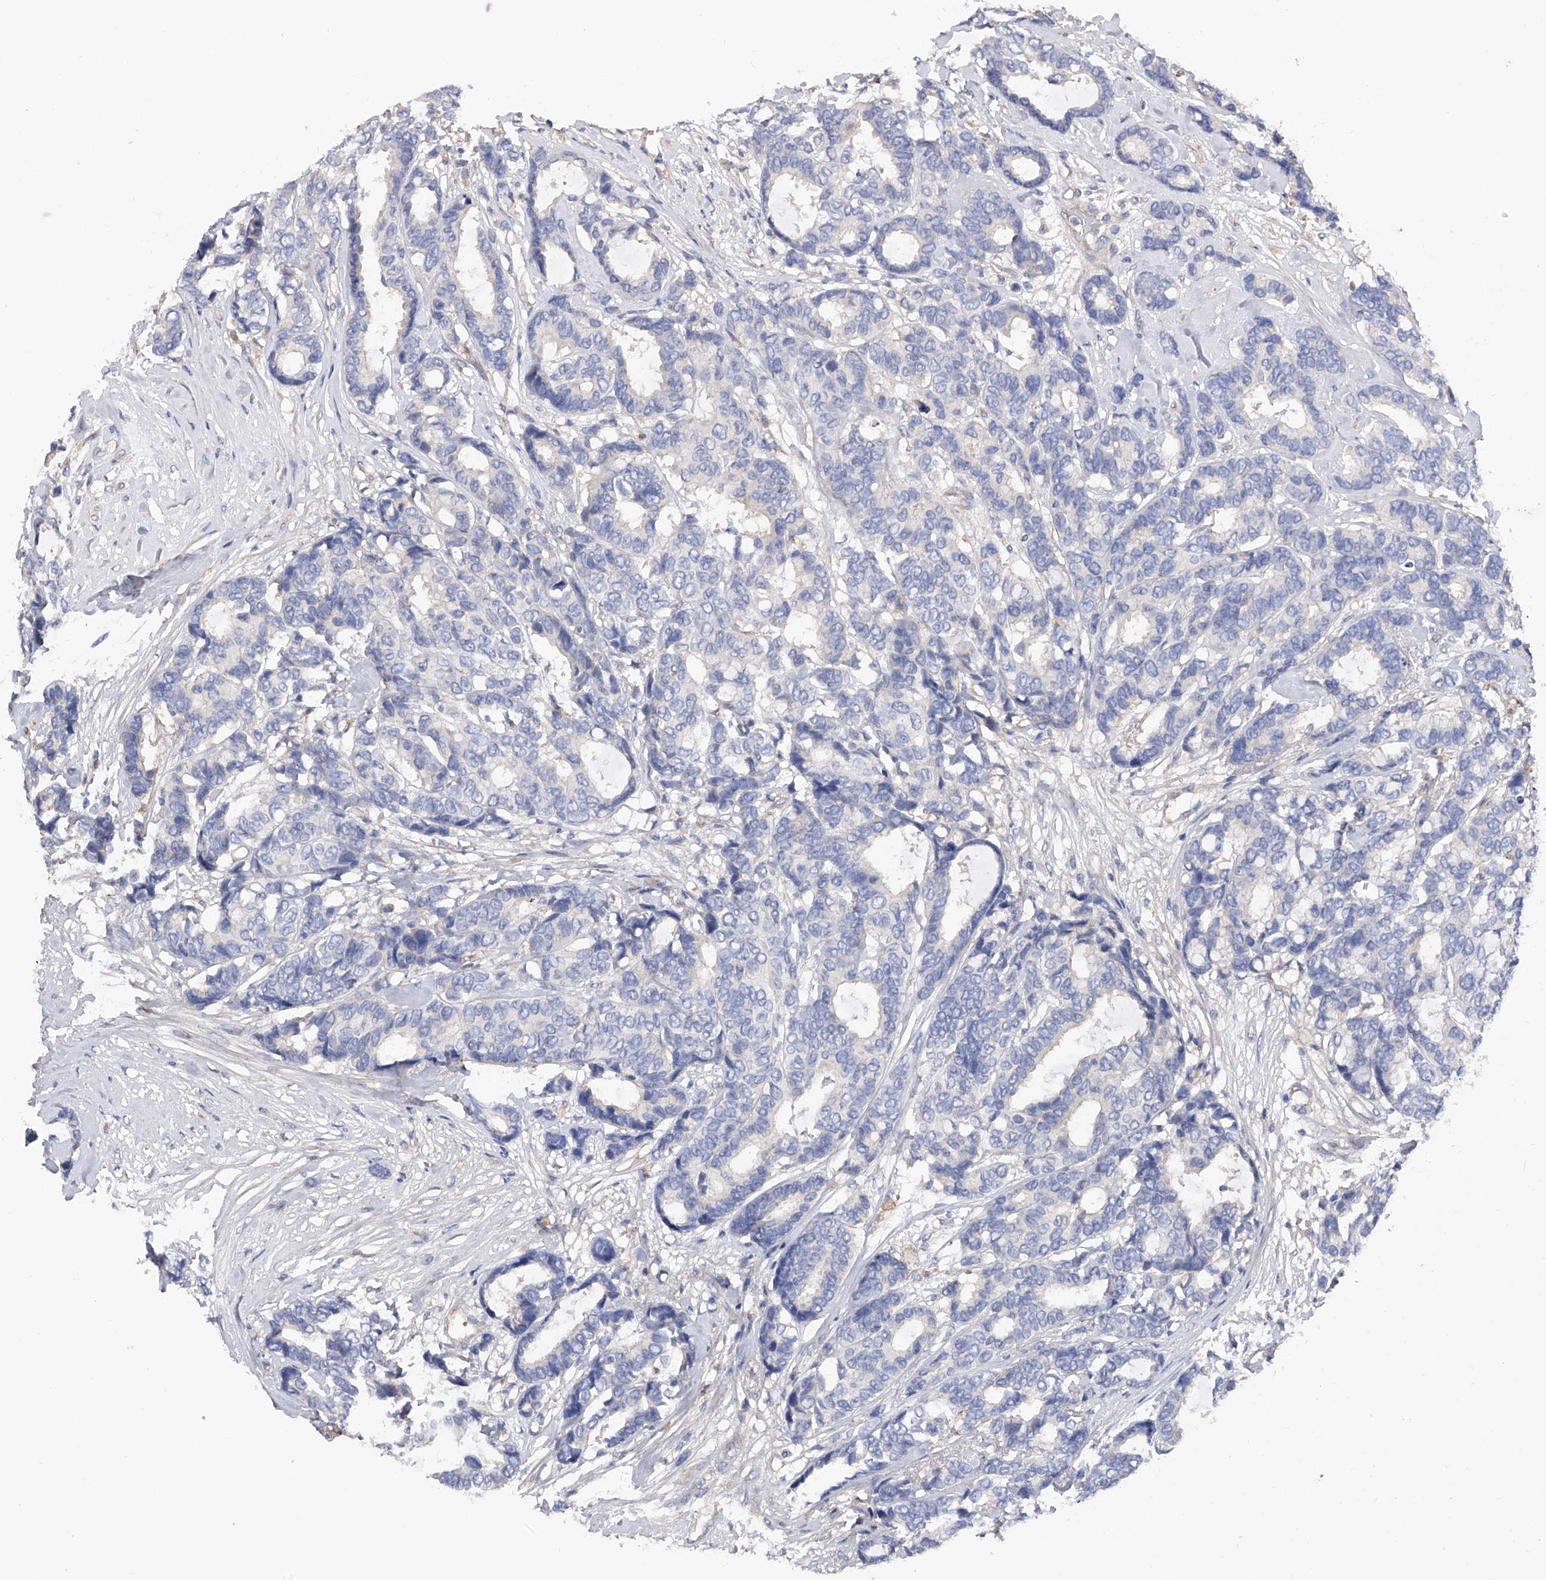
{"staining": {"intensity": "negative", "quantity": "none", "location": "none"}, "tissue": "breast cancer", "cell_type": "Tumor cells", "image_type": "cancer", "snomed": [{"axis": "morphology", "description": "Duct carcinoma"}, {"axis": "topography", "description": "Breast"}], "caption": "High magnification brightfield microscopy of breast cancer stained with DAB (3,3'-diaminobenzidine) (brown) and counterstained with hematoxylin (blue): tumor cells show no significant expression.", "gene": "RWDD2A", "patient": {"sex": "female", "age": 87}}